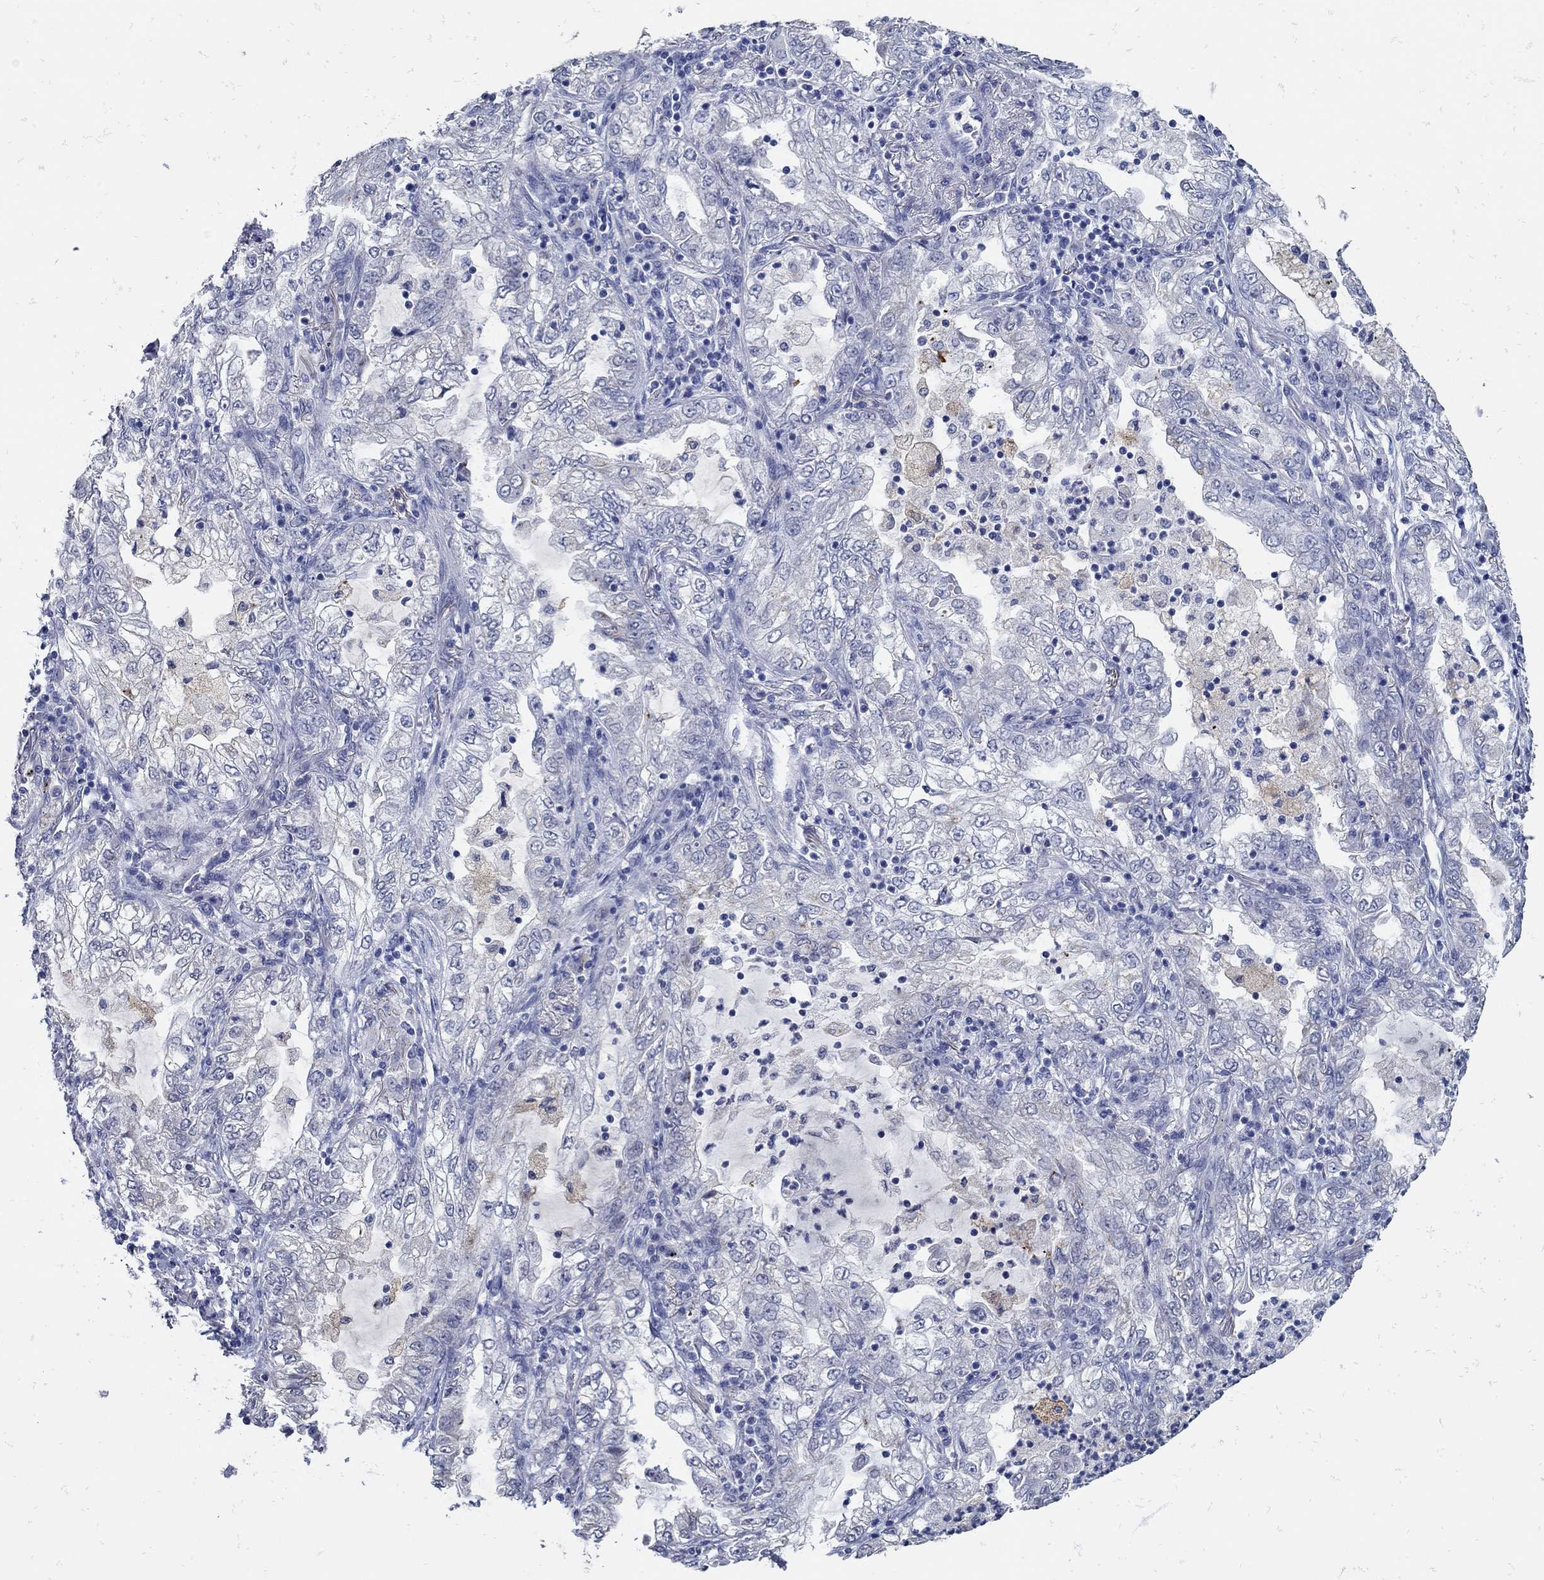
{"staining": {"intensity": "moderate", "quantity": "<25%", "location": "cytoplasmic/membranous"}, "tissue": "lung cancer", "cell_type": "Tumor cells", "image_type": "cancer", "snomed": [{"axis": "morphology", "description": "Adenocarcinoma, NOS"}, {"axis": "topography", "description": "Lung"}], "caption": "Lung adenocarcinoma stained with immunohistochemistry shows moderate cytoplasmic/membranous positivity in approximately <25% of tumor cells. Nuclei are stained in blue.", "gene": "KCNN3", "patient": {"sex": "female", "age": 73}}